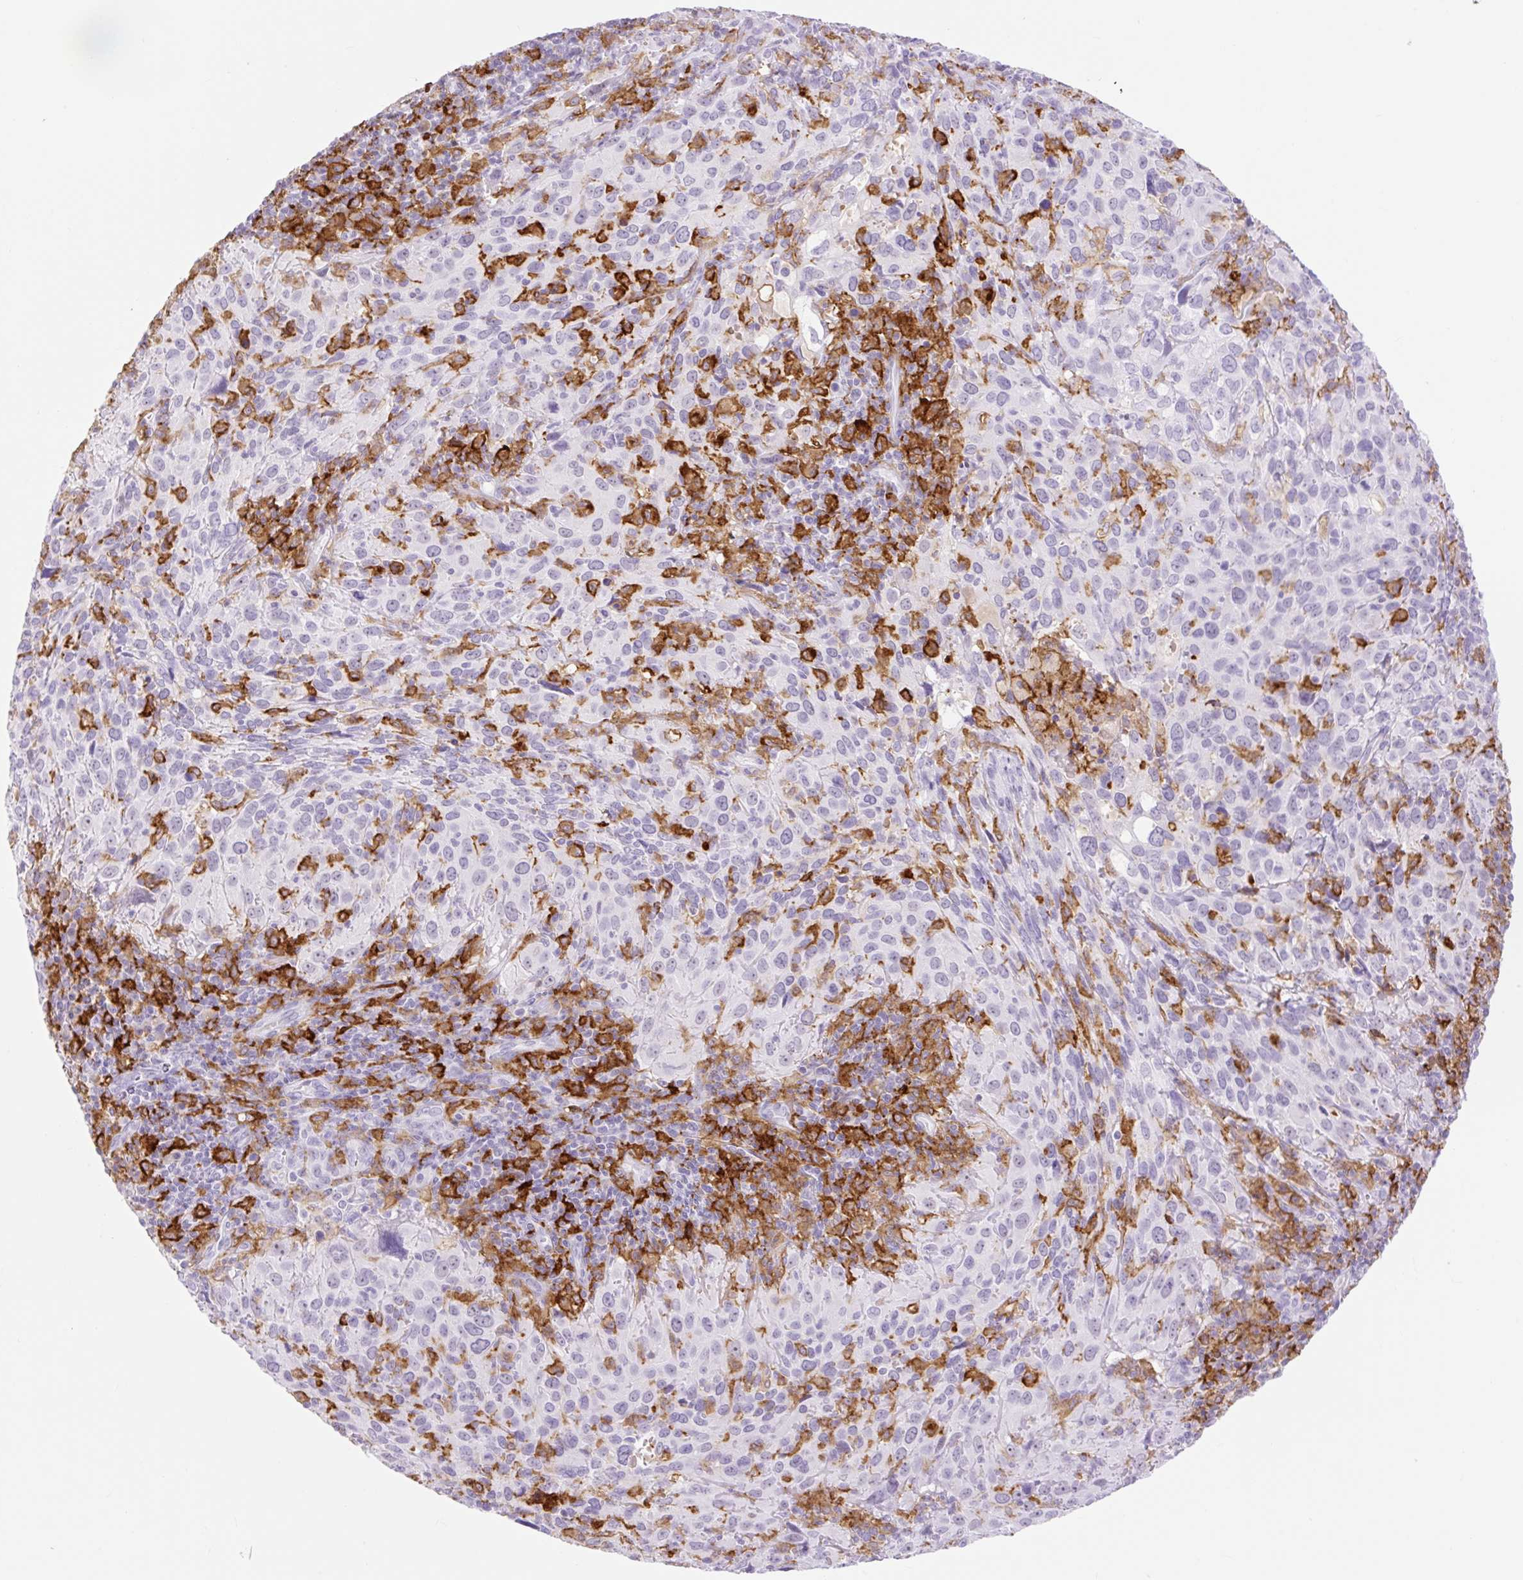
{"staining": {"intensity": "negative", "quantity": "none", "location": "none"}, "tissue": "cervical cancer", "cell_type": "Tumor cells", "image_type": "cancer", "snomed": [{"axis": "morphology", "description": "Squamous cell carcinoma, NOS"}, {"axis": "topography", "description": "Cervix"}], "caption": "An IHC photomicrograph of cervical cancer (squamous cell carcinoma) is shown. There is no staining in tumor cells of cervical cancer (squamous cell carcinoma).", "gene": "SIGLEC1", "patient": {"sex": "female", "age": 51}}